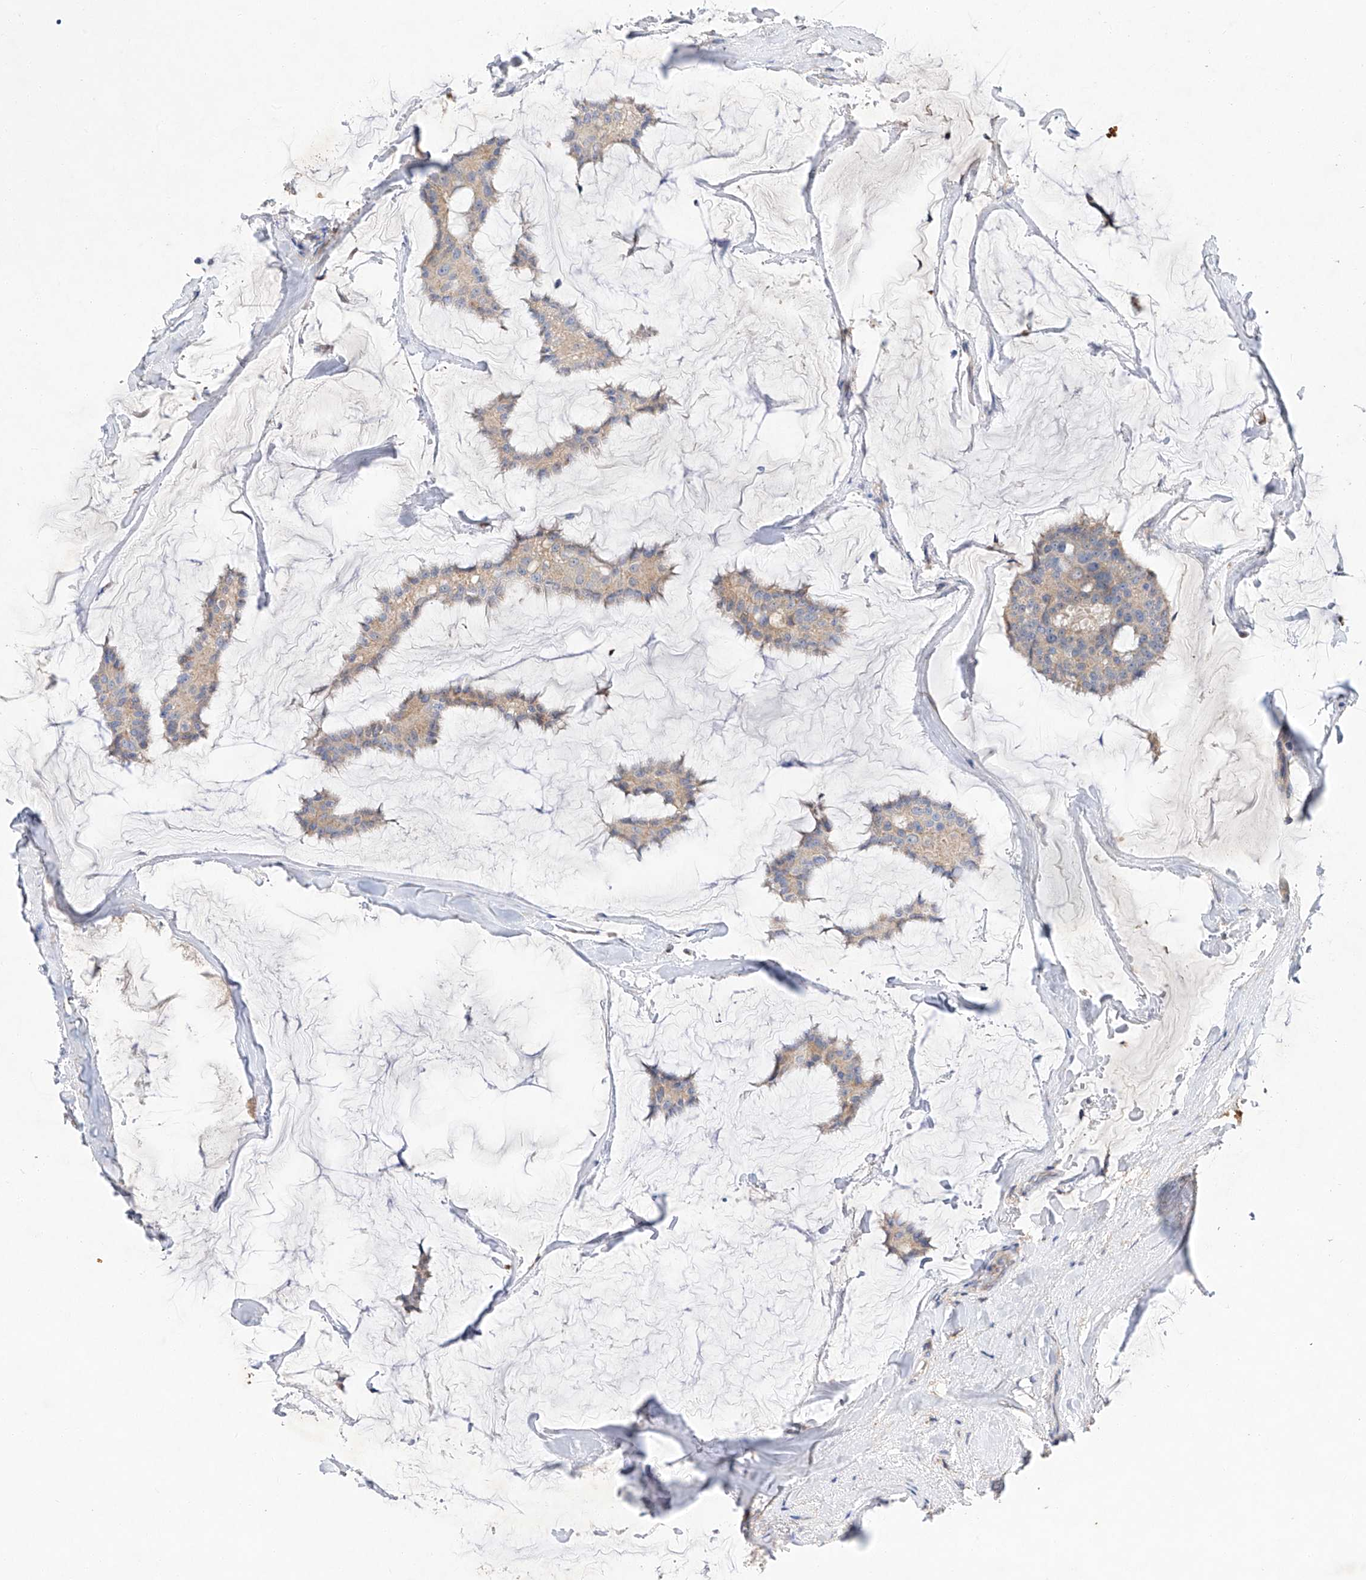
{"staining": {"intensity": "negative", "quantity": "none", "location": "none"}, "tissue": "breast cancer", "cell_type": "Tumor cells", "image_type": "cancer", "snomed": [{"axis": "morphology", "description": "Duct carcinoma"}, {"axis": "topography", "description": "Breast"}], "caption": "DAB immunohistochemical staining of human breast invasive ductal carcinoma reveals no significant positivity in tumor cells.", "gene": "AMD1", "patient": {"sex": "female", "age": 93}}